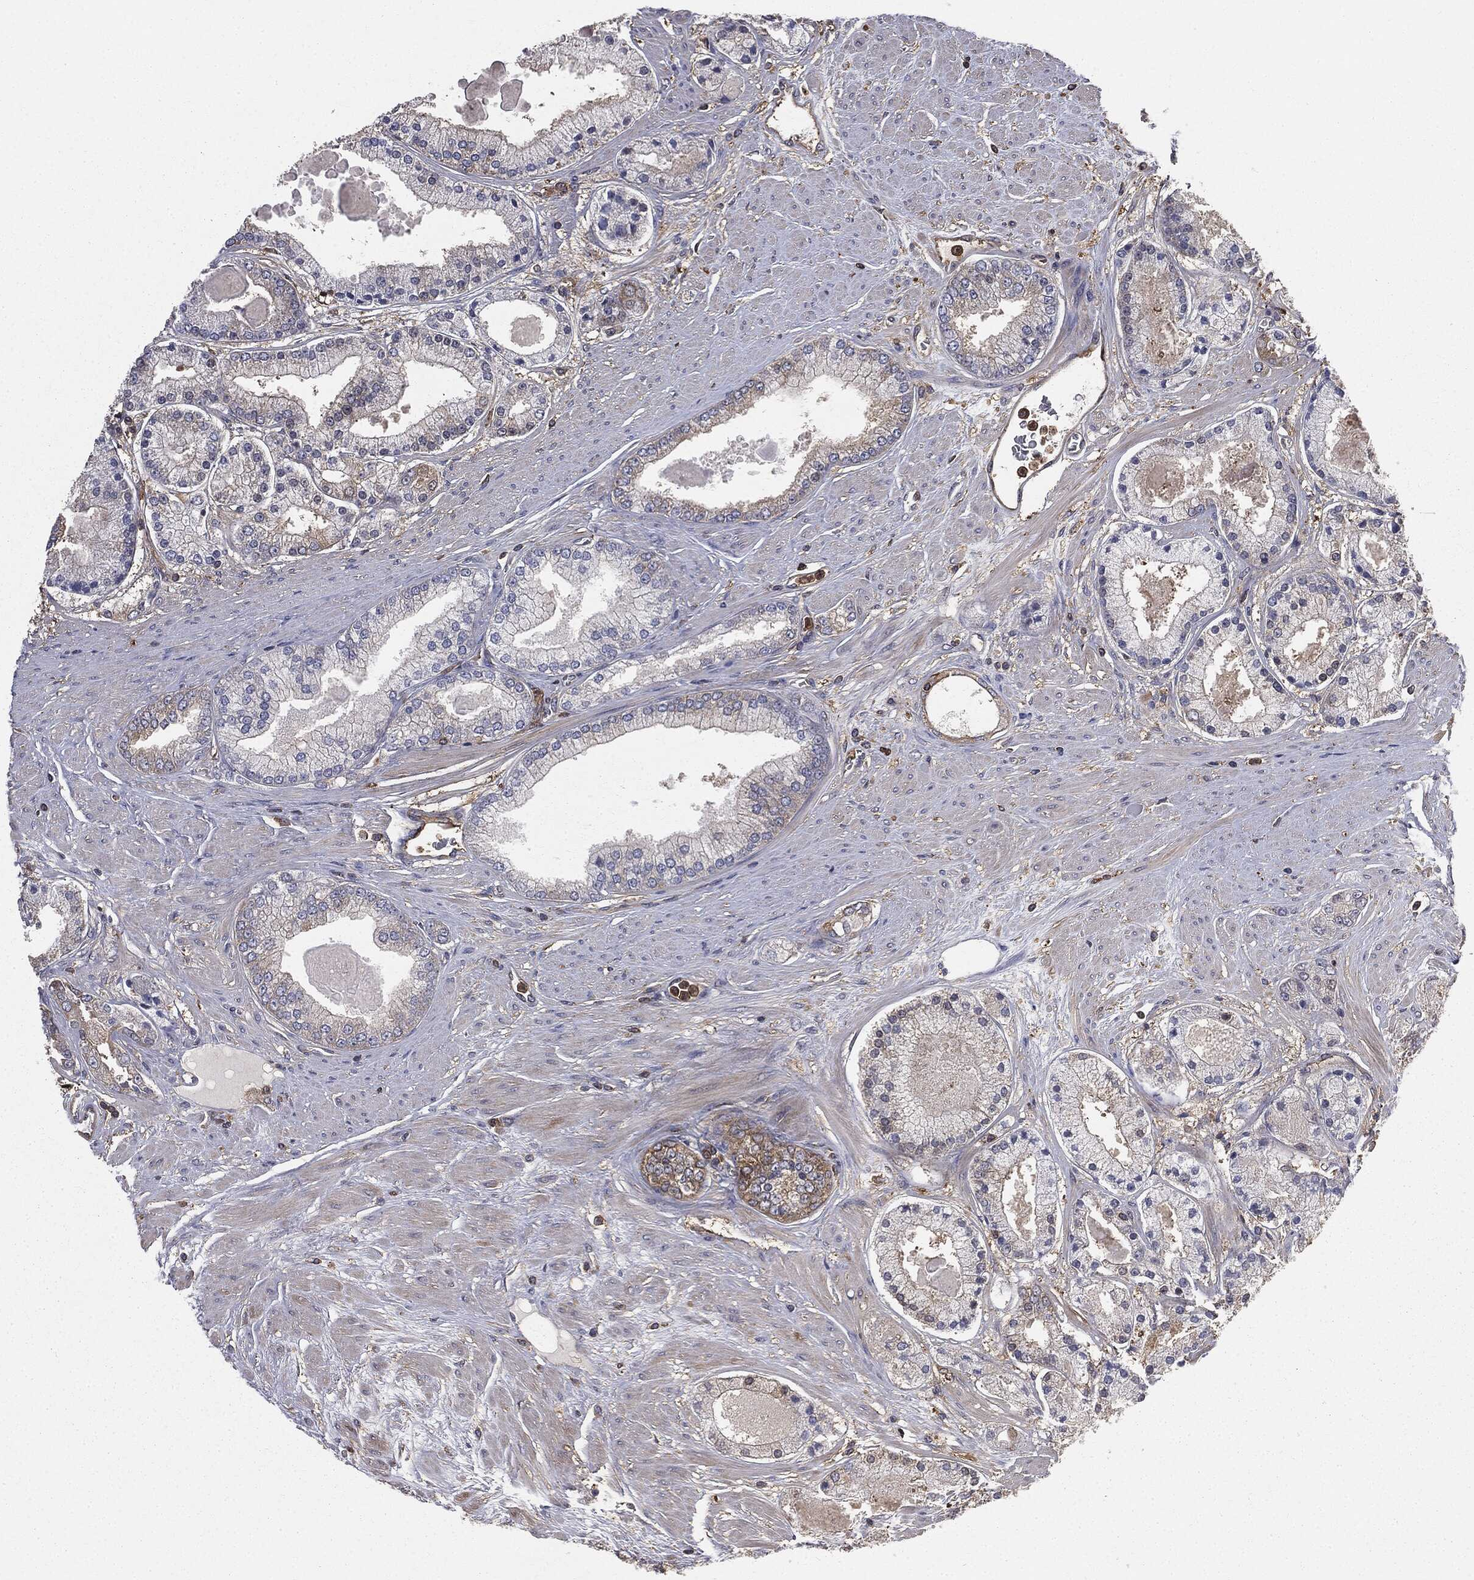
{"staining": {"intensity": "moderate", "quantity": "<25%", "location": "cytoplasmic/membranous"}, "tissue": "prostate cancer", "cell_type": "Tumor cells", "image_type": "cancer", "snomed": [{"axis": "morphology", "description": "Adenocarcinoma, High grade"}, {"axis": "topography", "description": "Prostate"}], "caption": "There is low levels of moderate cytoplasmic/membranous staining in tumor cells of prostate cancer (high-grade adenocarcinoma), as demonstrated by immunohistochemical staining (brown color).", "gene": "GNB5", "patient": {"sex": "male", "age": 67}}